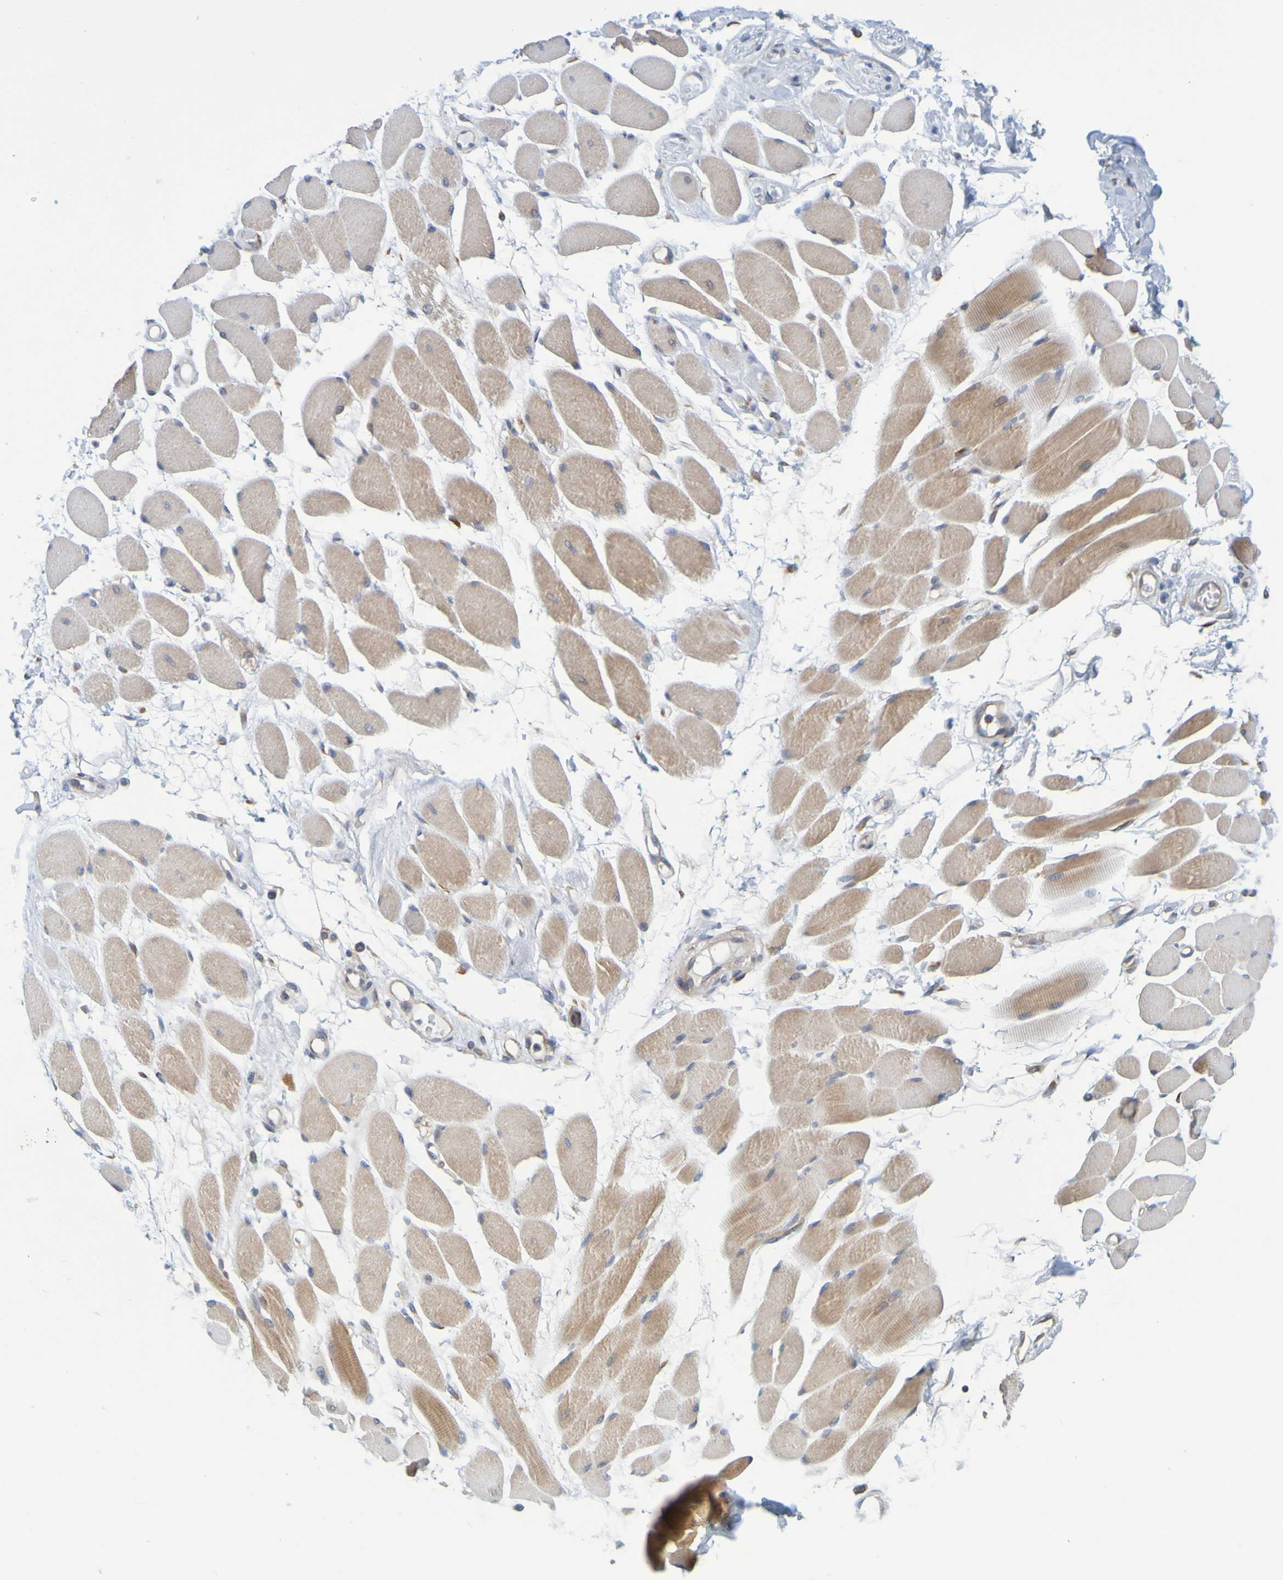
{"staining": {"intensity": "moderate", "quantity": "25%-75%", "location": "cytoplasmic/membranous"}, "tissue": "skeletal muscle", "cell_type": "Myocytes", "image_type": "normal", "snomed": [{"axis": "morphology", "description": "Normal tissue, NOS"}, {"axis": "topography", "description": "Skeletal muscle"}, {"axis": "topography", "description": "Peripheral nerve tissue"}], "caption": "Myocytes demonstrate medium levels of moderate cytoplasmic/membranous positivity in approximately 25%-75% of cells in unremarkable human skeletal muscle.", "gene": "SIL1", "patient": {"sex": "female", "age": 84}}